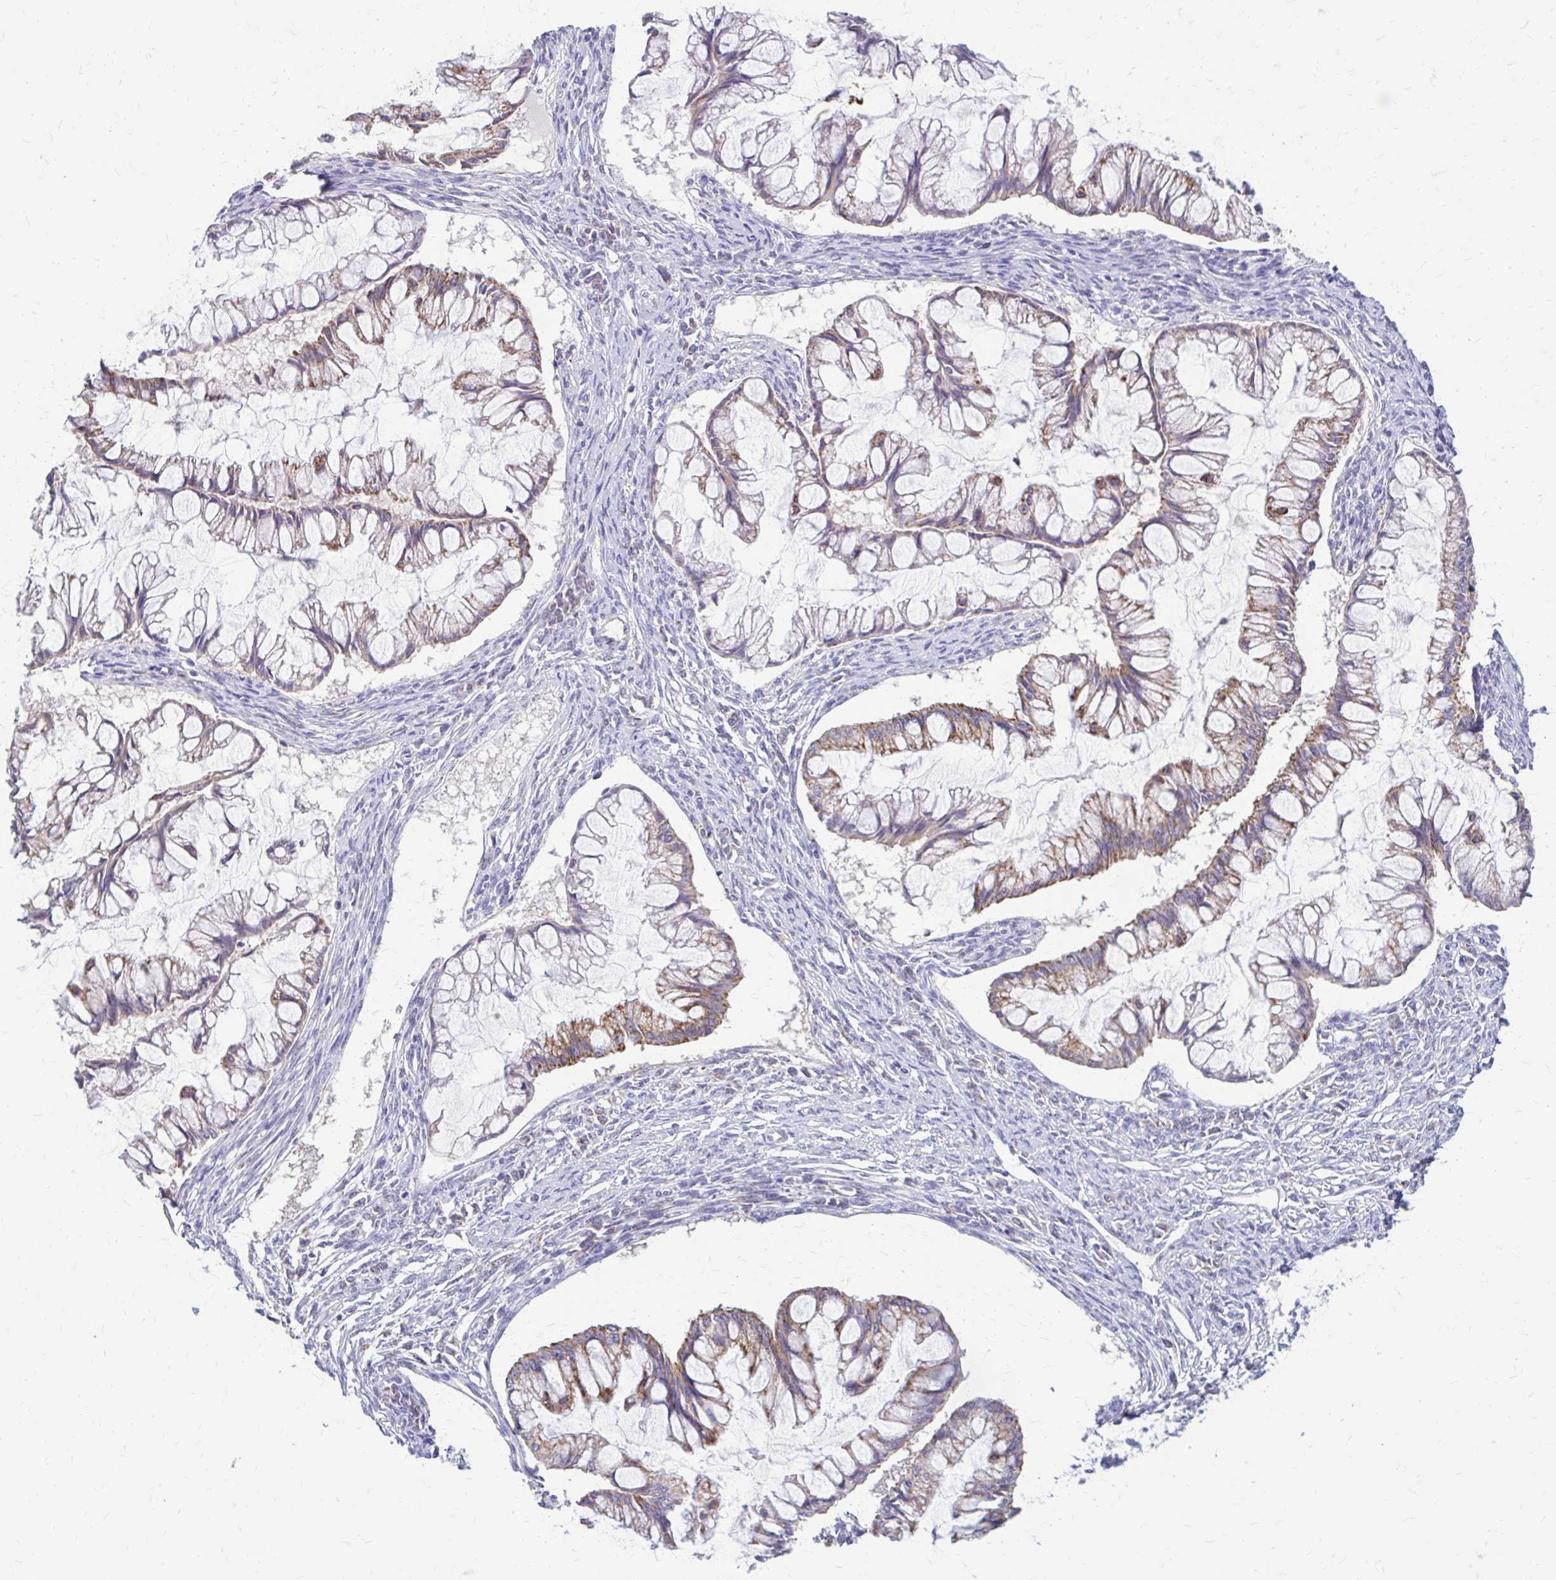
{"staining": {"intensity": "moderate", "quantity": "25%-75%", "location": "cytoplasmic/membranous"}, "tissue": "ovarian cancer", "cell_type": "Tumor cells", "image_type": "cancer", "snomed": [{"axis": "morphology", "description": "Cystadenocarcinoma, mucinous, NOS"}, {"axis": "topography", "description": "Ovary"}], "caption": "This histopathology image demonstrates immunohistochemistry (IHC) staining of human ovarian cancer (mucinous cystadenocarcinoma), with medium moderate cytoplasmic/membranous staining in about 25%-75% of tumor cells.", "gene": "SAMD13", "patient": {"sex": "female", "age": 73}}